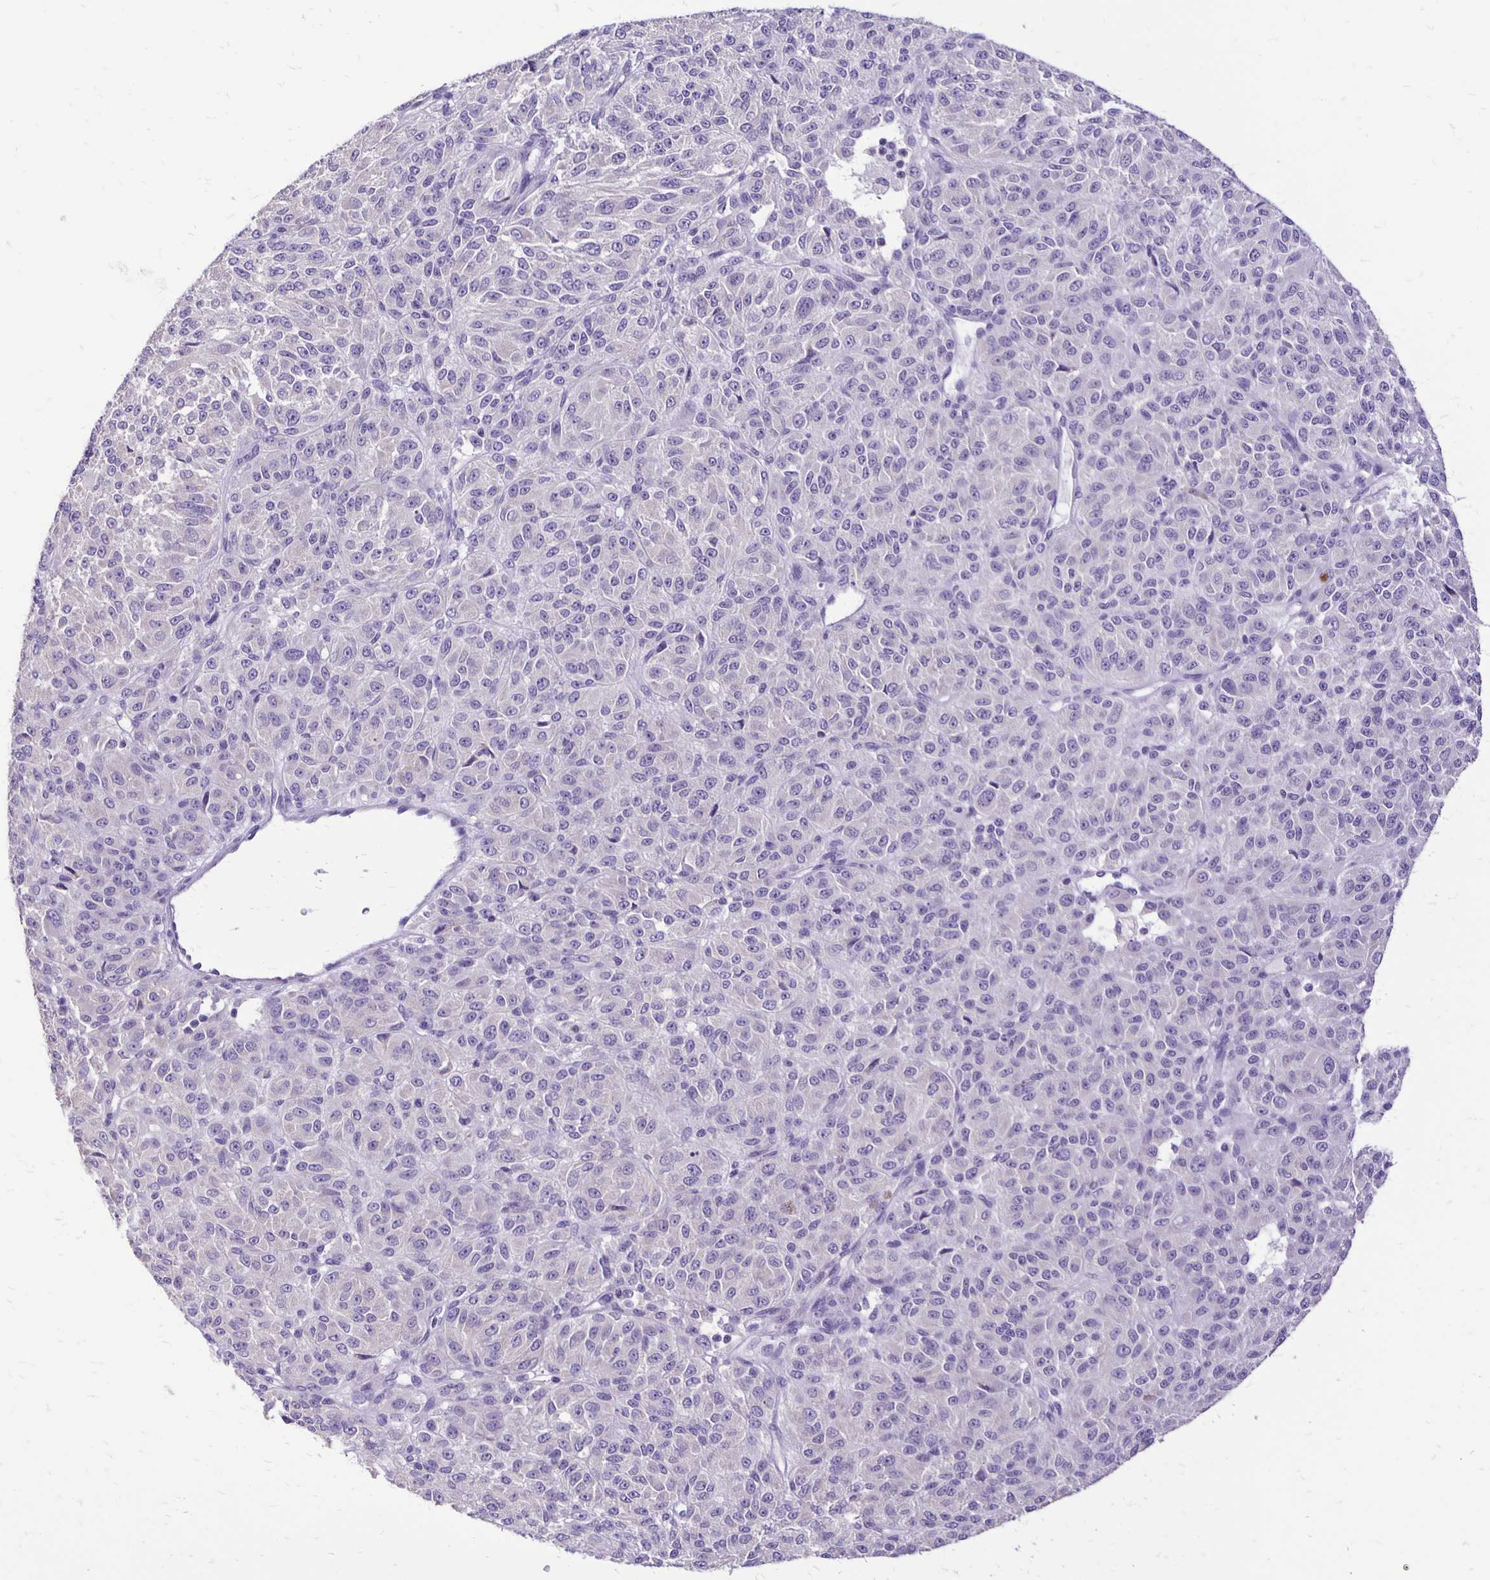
{"staining": {"intensity": "negative", "quantity": "none", "location": "none"}, "tissue": "melanoma", "cell_type": "Tumor cells", "image_type": "cancer", "snomed": [{"axis": "morphology", "description": "Malignant melanoma, Metastatic site"}, {"axis": "topography", "description": "Brain"}], "caption": "This is a image of immunohistochemistry (IHC) staining of malignant melanoma (metastatic site), which shows no positivity in tumor cells.", "gene": "ANKRD45", "patient": {"sex": "female", "age": 56}}